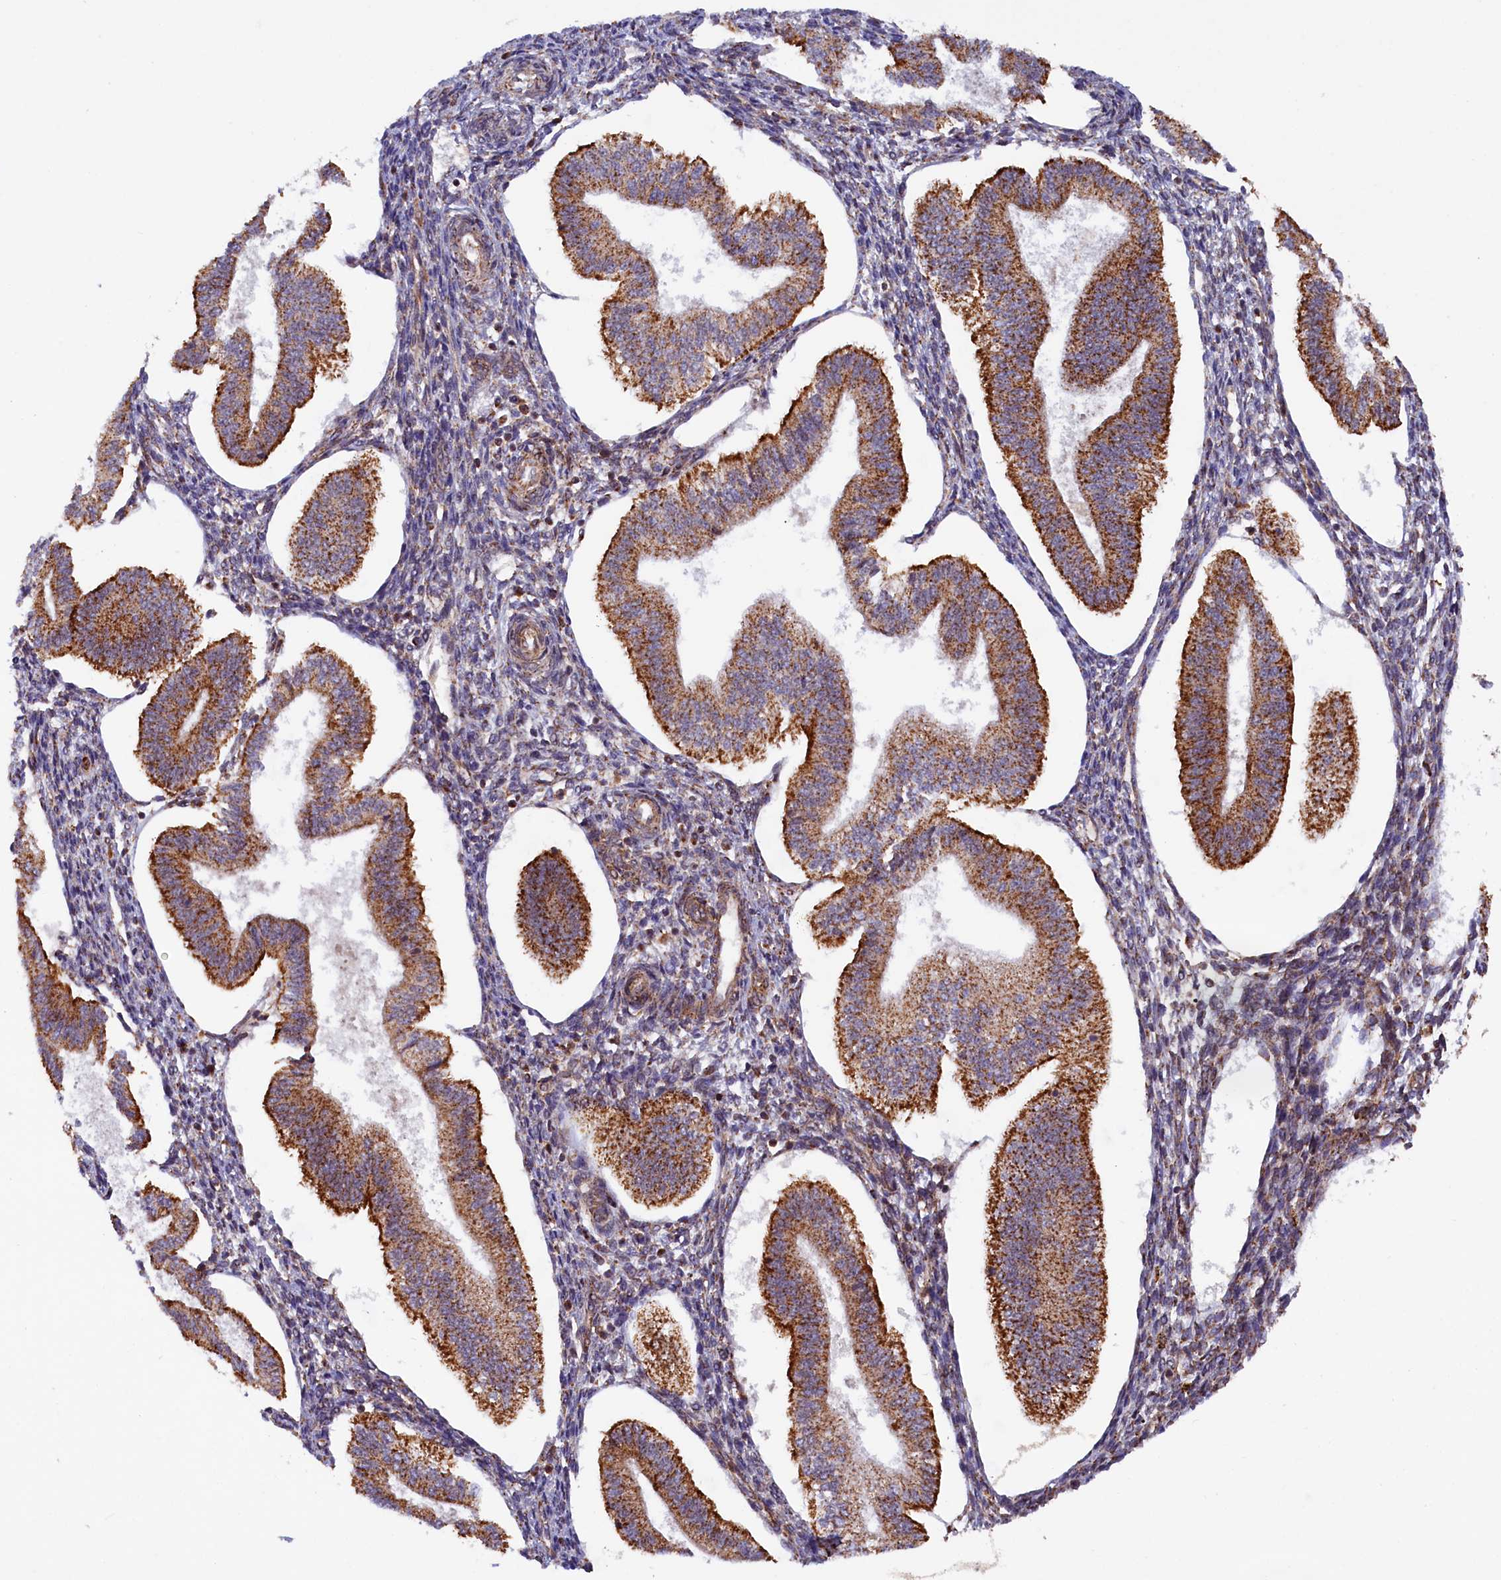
{"staining": {"intensity": "moderate", "quantity": ">75%", "location": "cytoplasmic/membranous"}, "tissue": "endometrium", "cell_type": "Cells in endometrial stroma", "image_type": "normal", "snomed": [{"axis": "morphology", "description": "Normal tissue, NOS"}, {"axis": "topography", "description": "Endometrium"}], "caption": "Moderate cytoplasmic/membranous staining for a protein is present in about >75% of cells in endometrial stroma of benign endometrium using immunohistochemistry (IHC).", "gene": "DUS3L", "patient": {"sex": "female", "age": 34}}